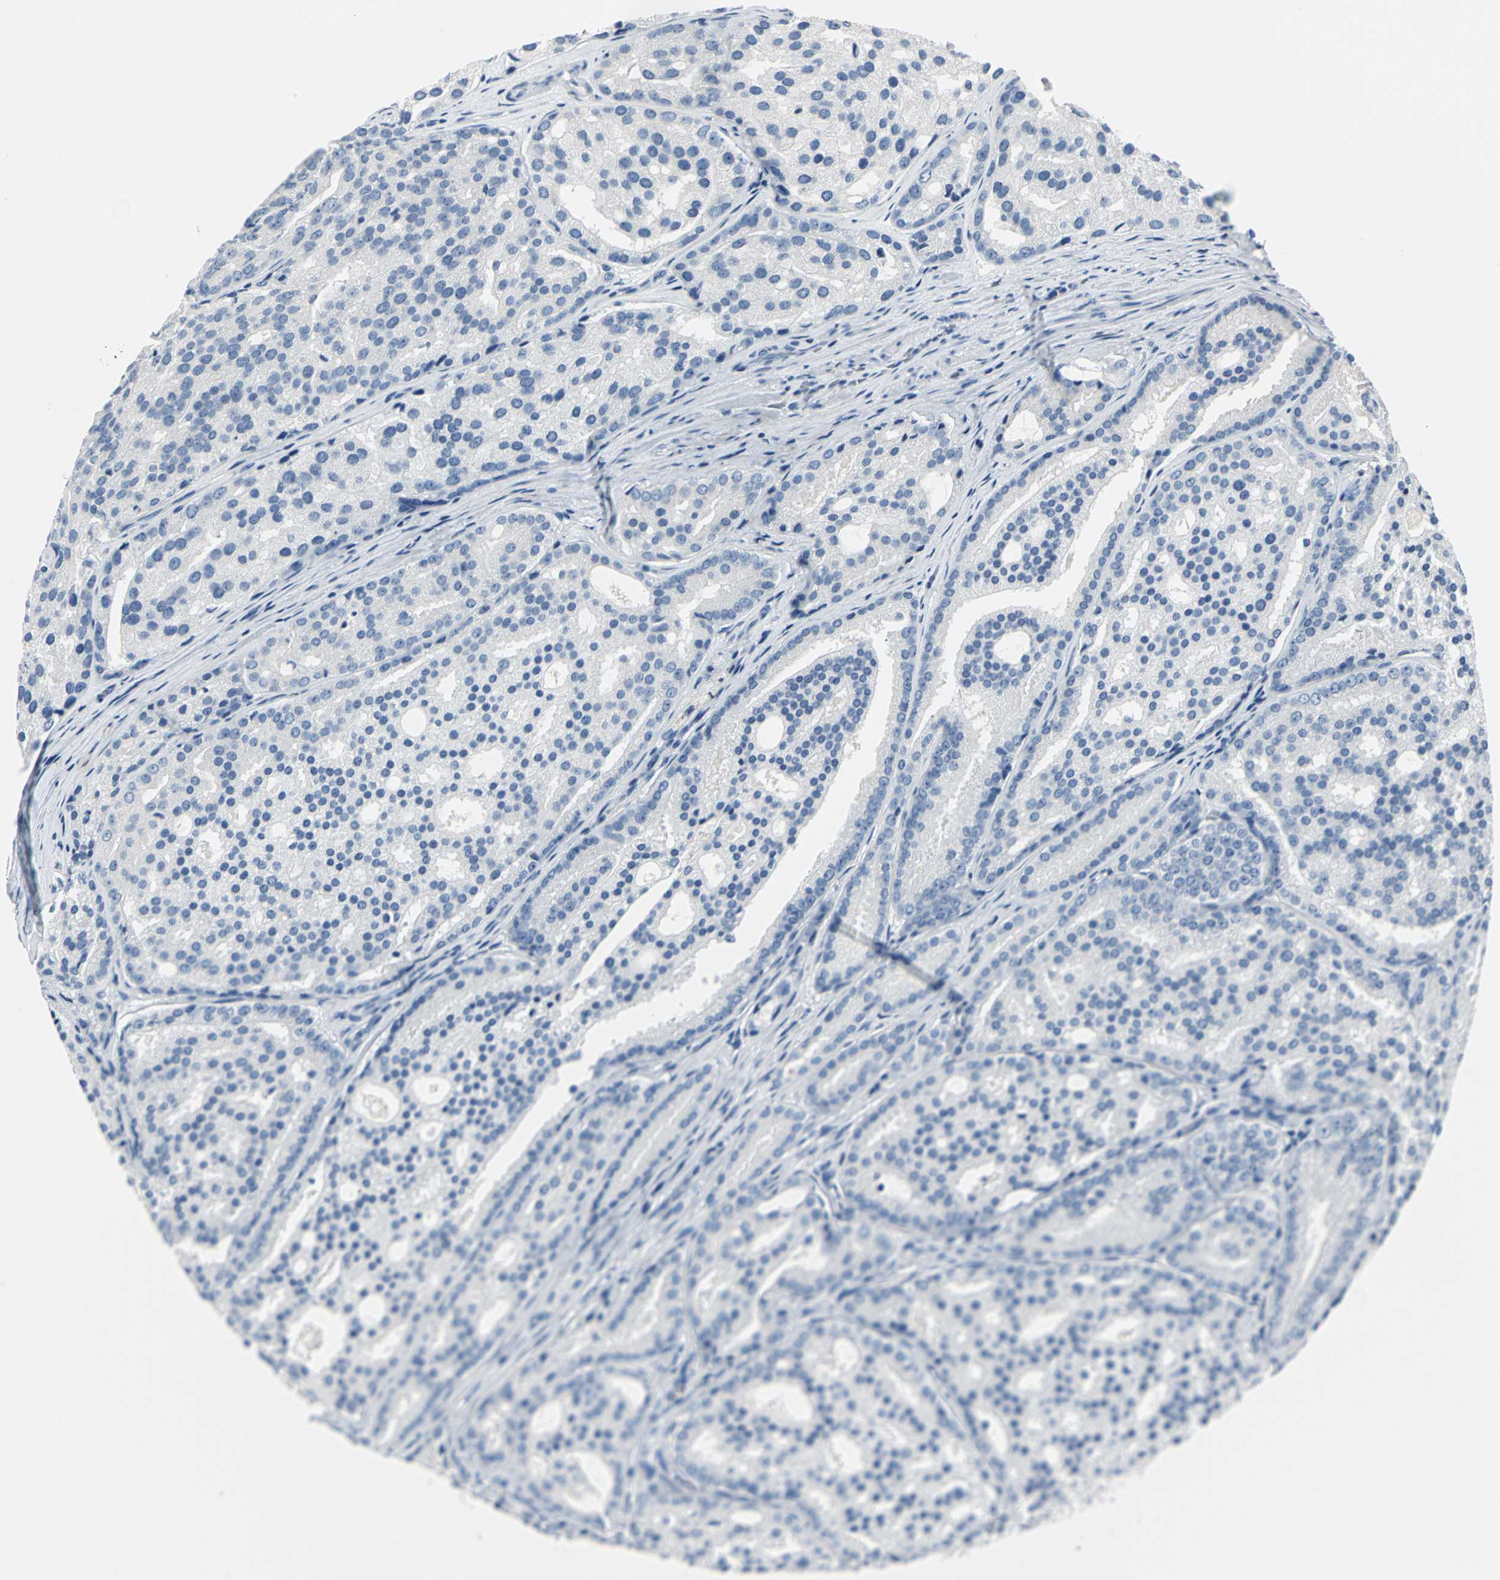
{"staining": {"intensity": "negative", "quantity": "none", "location": "none"}, "tissue": "prostate cancer", "cell_type": "Tumor cells", "image_type": "cancer", "snomed": [{"axis": "morphology", "description": "Adenocarcinoma, High grade"}, {"axis": "topography", "description": "Prostate"}], "caption": "Immunohistochemistry image of neoplastic tissue: human prostate cancer stained with DAB demonstrates no significant protein staining in tumor cells. The staining was performed using DAB to visualize the protein expression in brown, while the nuclei were stained in blue with hematoxylin (Magnification: 20x).", "gene": "RIPOR1", "patient": {"sex": "male", "age": 64}}